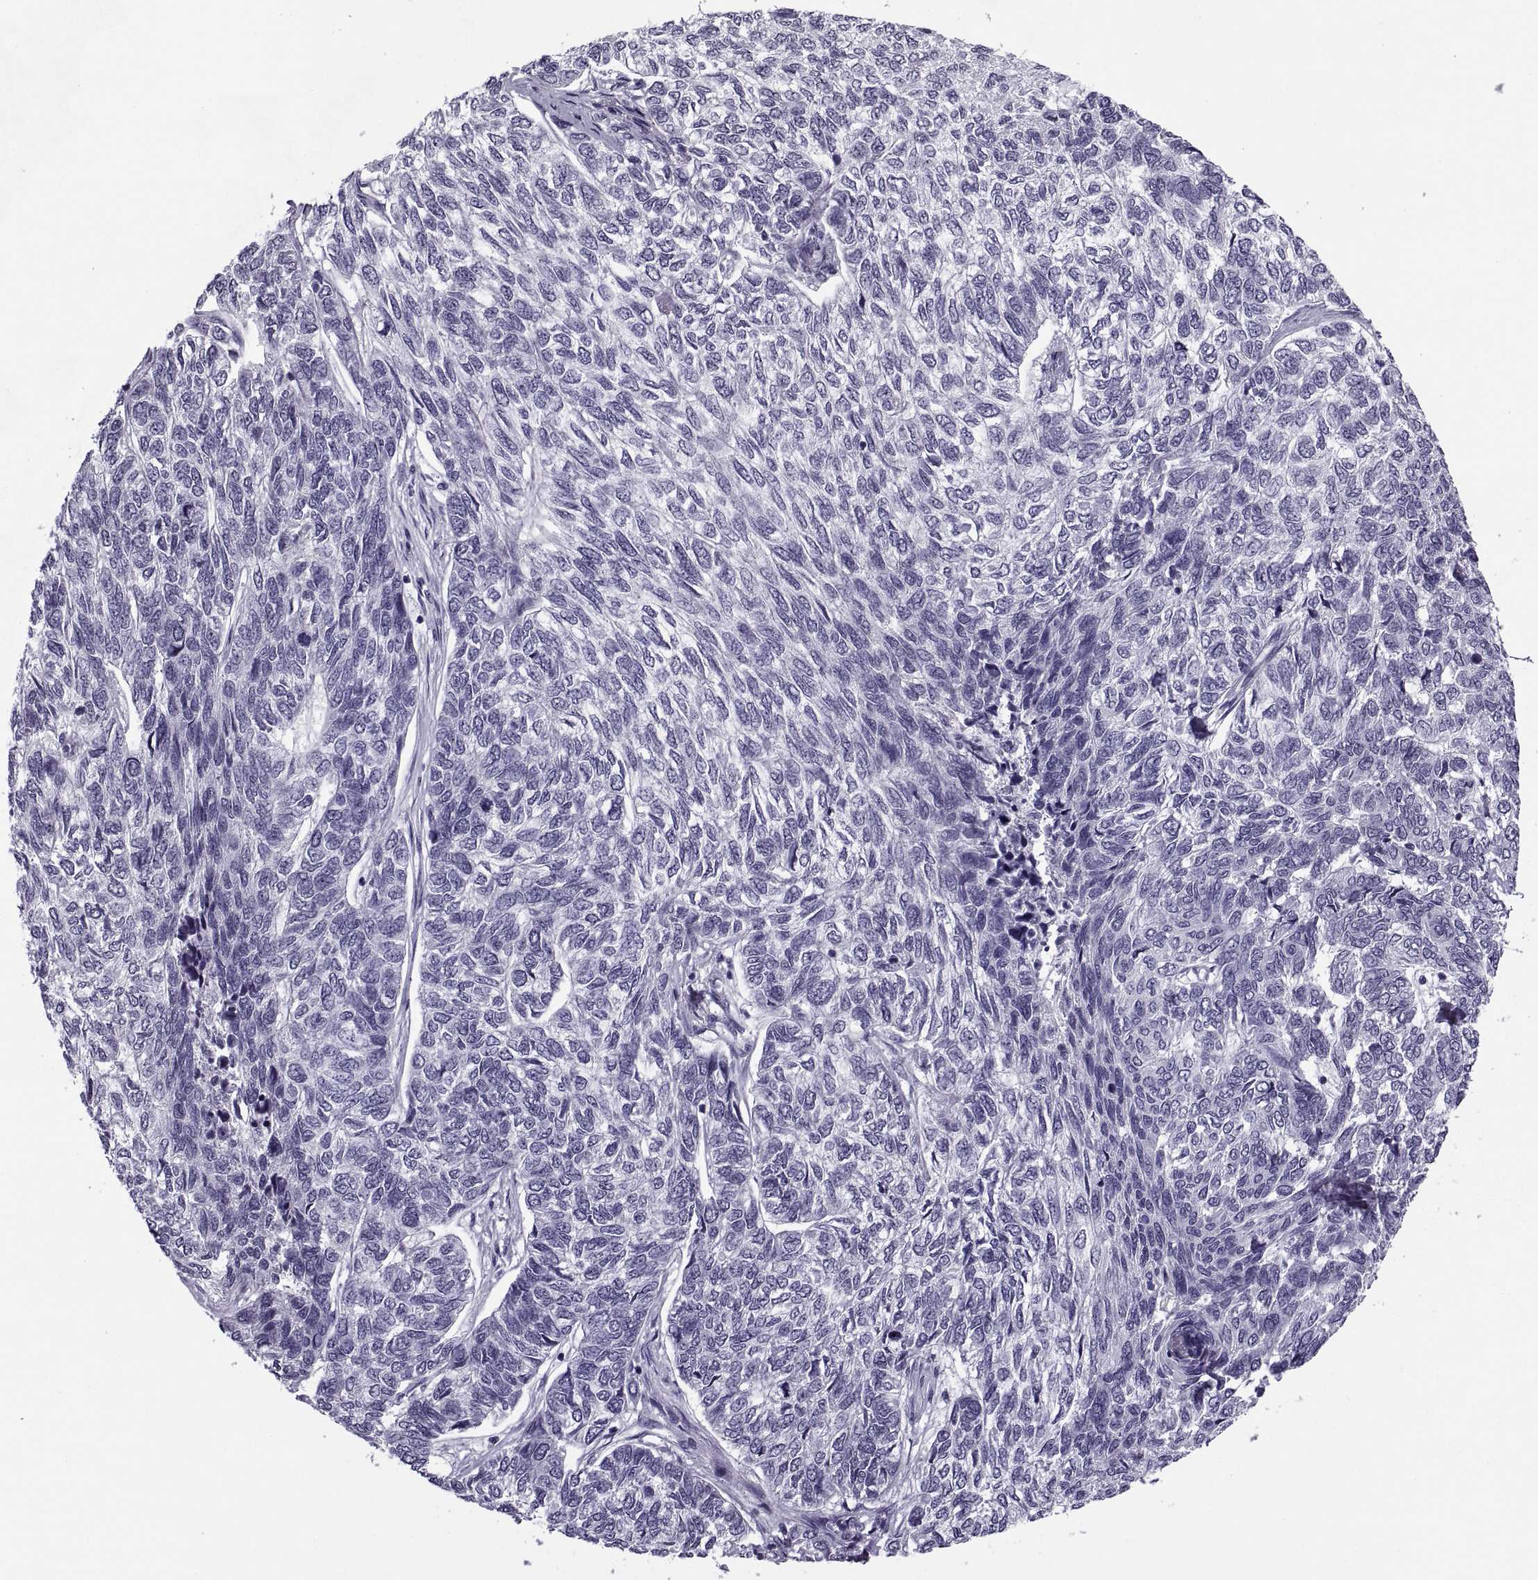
{"staining": {"intensity": "negative", "quantity": "none", "location": "none"}, "tissue": "skin cancer", "cell_type": "Tumor cells", "image_type": "cancer", "snomed": [{"axis": "morphology", "description": "Basal cell carcinoma"}, {"axis": "topography", "description": "Skin"}], "caption": "The micrograph demonstrates no significant staining in tumor cells of basal cell carcinoma (skin).", "gene": "TBC1D3G", "patient": {"sex": "female", "age": 65}}